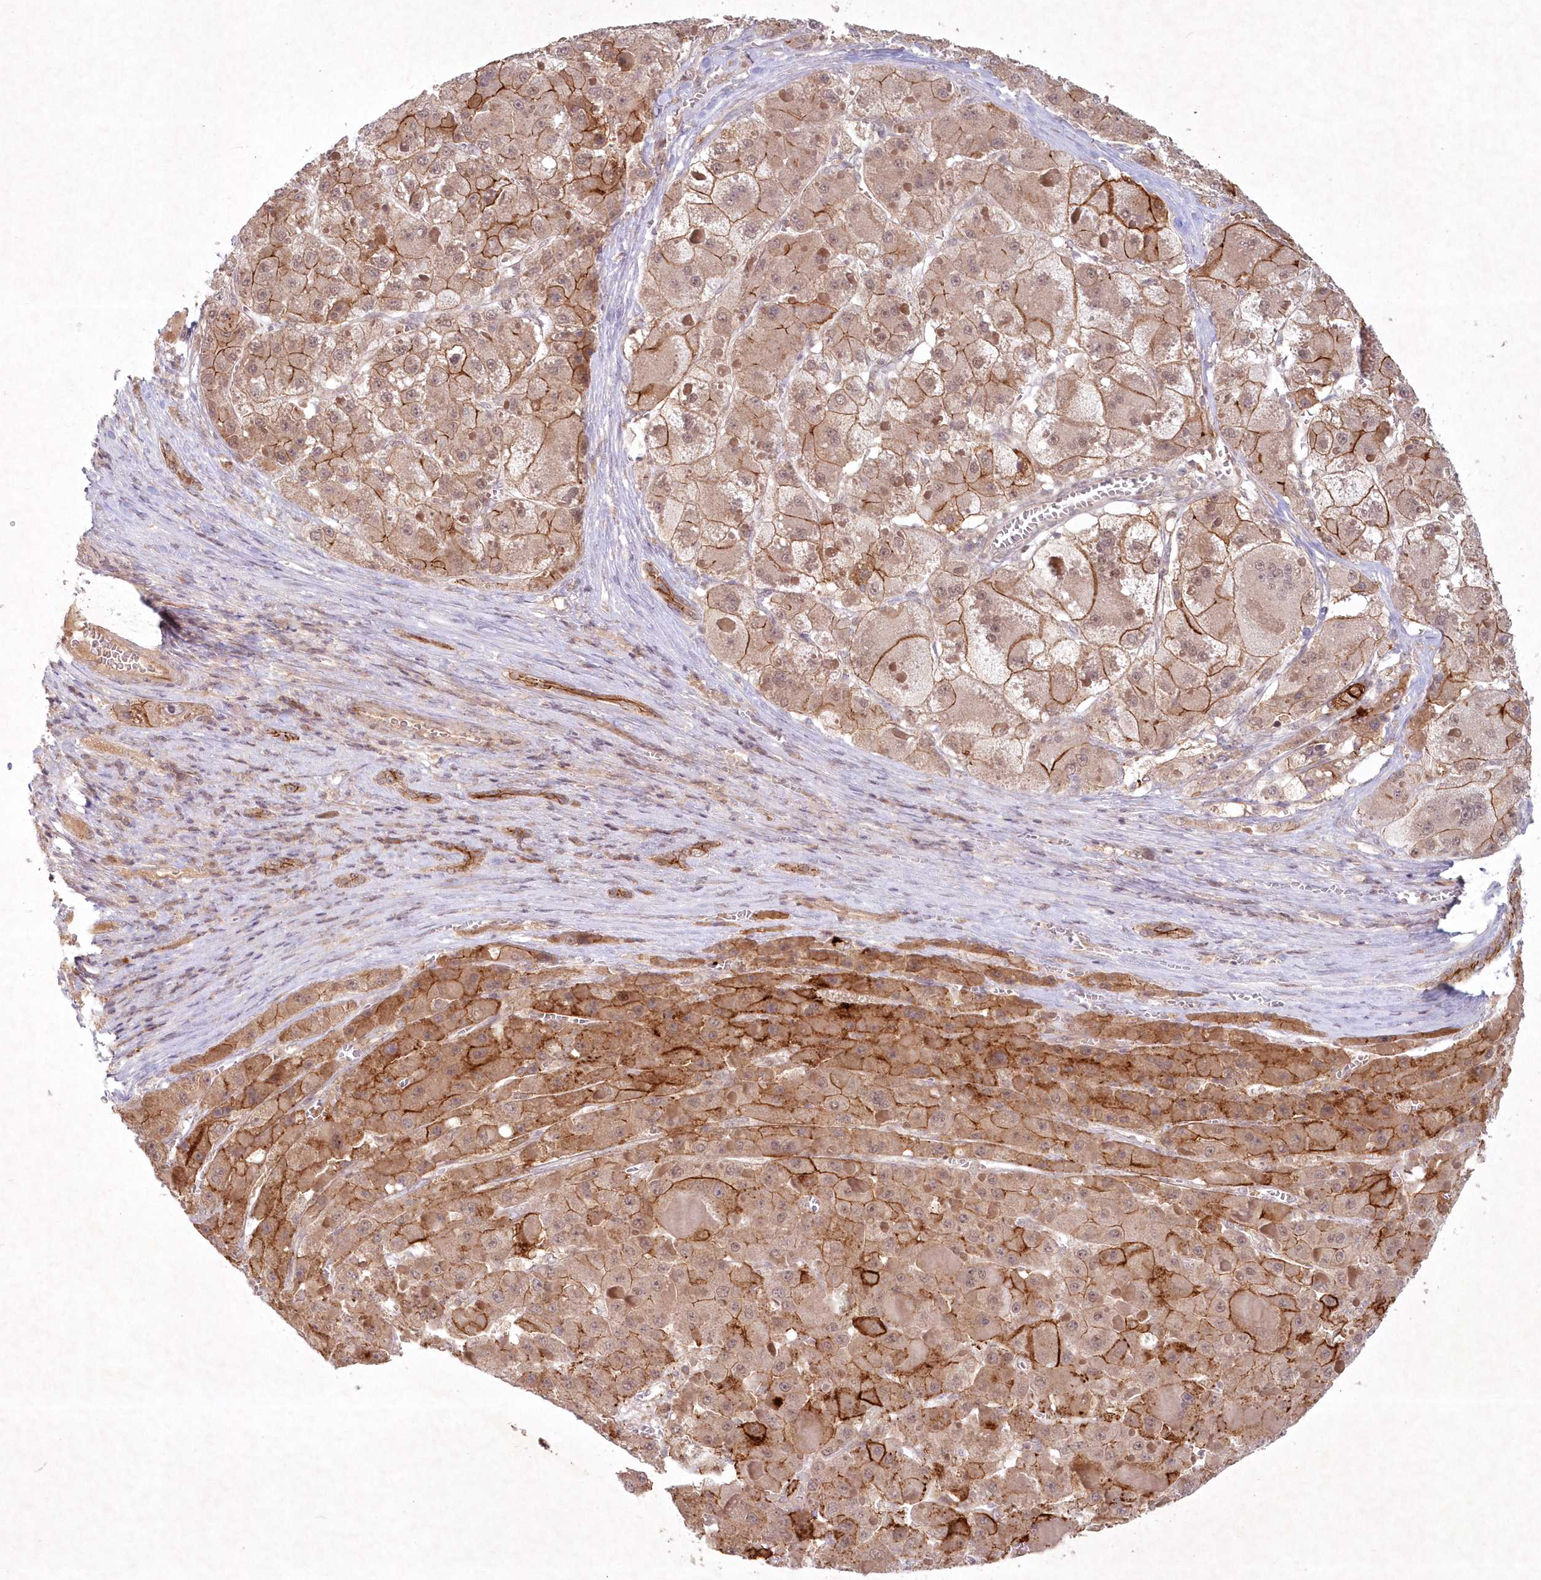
{"staining": {"intensity": "strong", "quantity": "25%-75%", "location": "cytoplasmic/membranous"}, "tissue": "liver cancer", "cell_type": "Tumor cells", "image_type": "cancer", "snomed": [{"axis": "morphology", "description": "Carcinoma, Hepatocellular, NOS"}, {"axis": "topography", "description": "Liver"}], "caption": "Tumor cells demonstrate strong cytoplasmic/membranous expression in about 25%-75% of cells in liver hepatocellular carcinoma.", "gene": "TOGARAM2", "patient": {"sex": "female", "age": 73}}